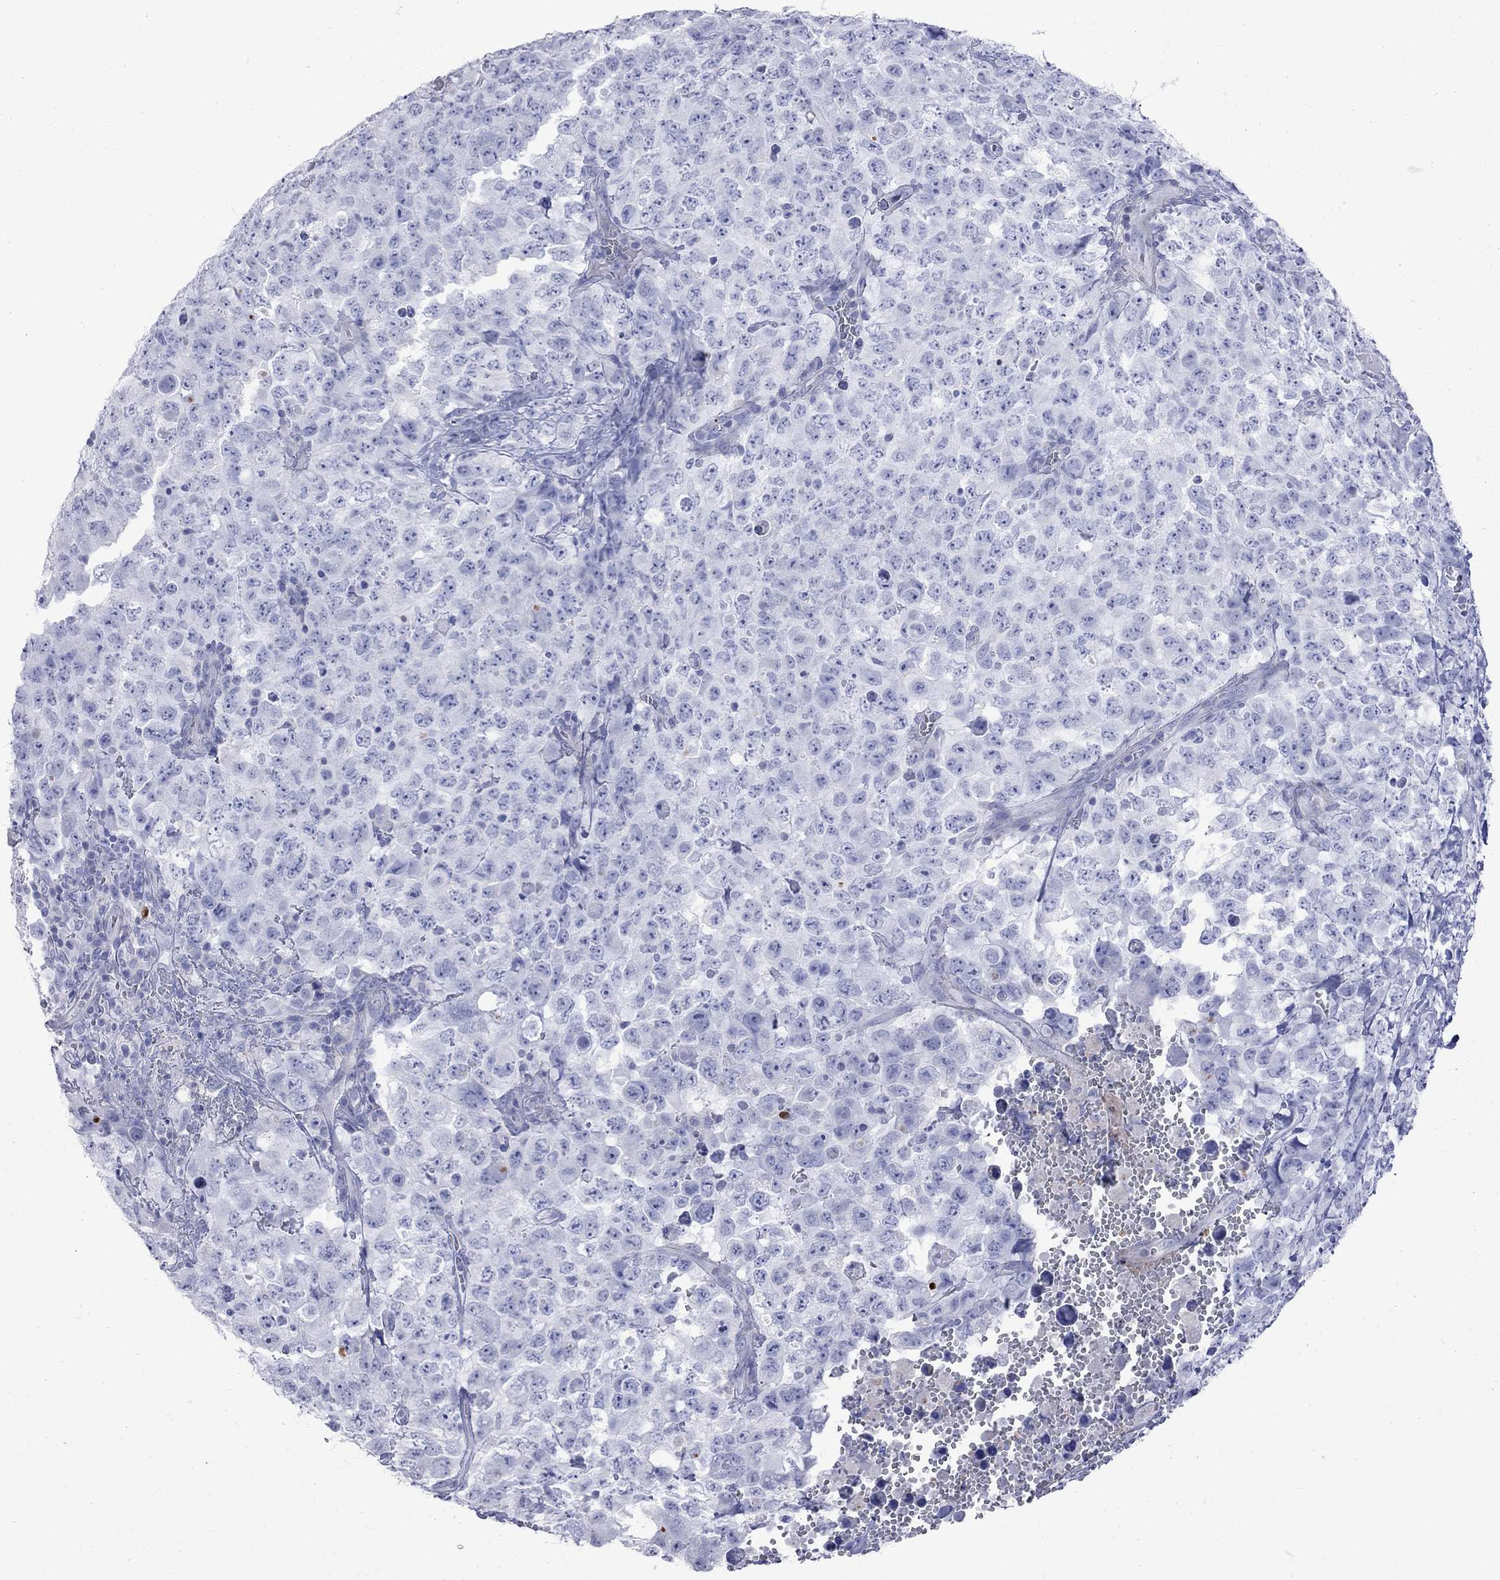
{"staining": {"intensity": "negative", "quantity": "none", "location": "none"}, "tissue": "testis cancer", "cell_type": "Tumor cells", "image_type": "cancer", "snomed": [{"axis": "morphology", "description": "Carcinoma, Embryonal, NOS"}, {"axis": "topography", "description": "Testis"}], "caption": "There is no significant positivity in tumor cells of testis cancer. The staining was performed using DAB (3,3'-diaminobenzidine) to visualize the protein expression in brown, while the nuclei were stained in blue with hematoxylin (Magnification: 20x).", "gene": "S100A3", "patient": {"sex": "male", "age": 23}}